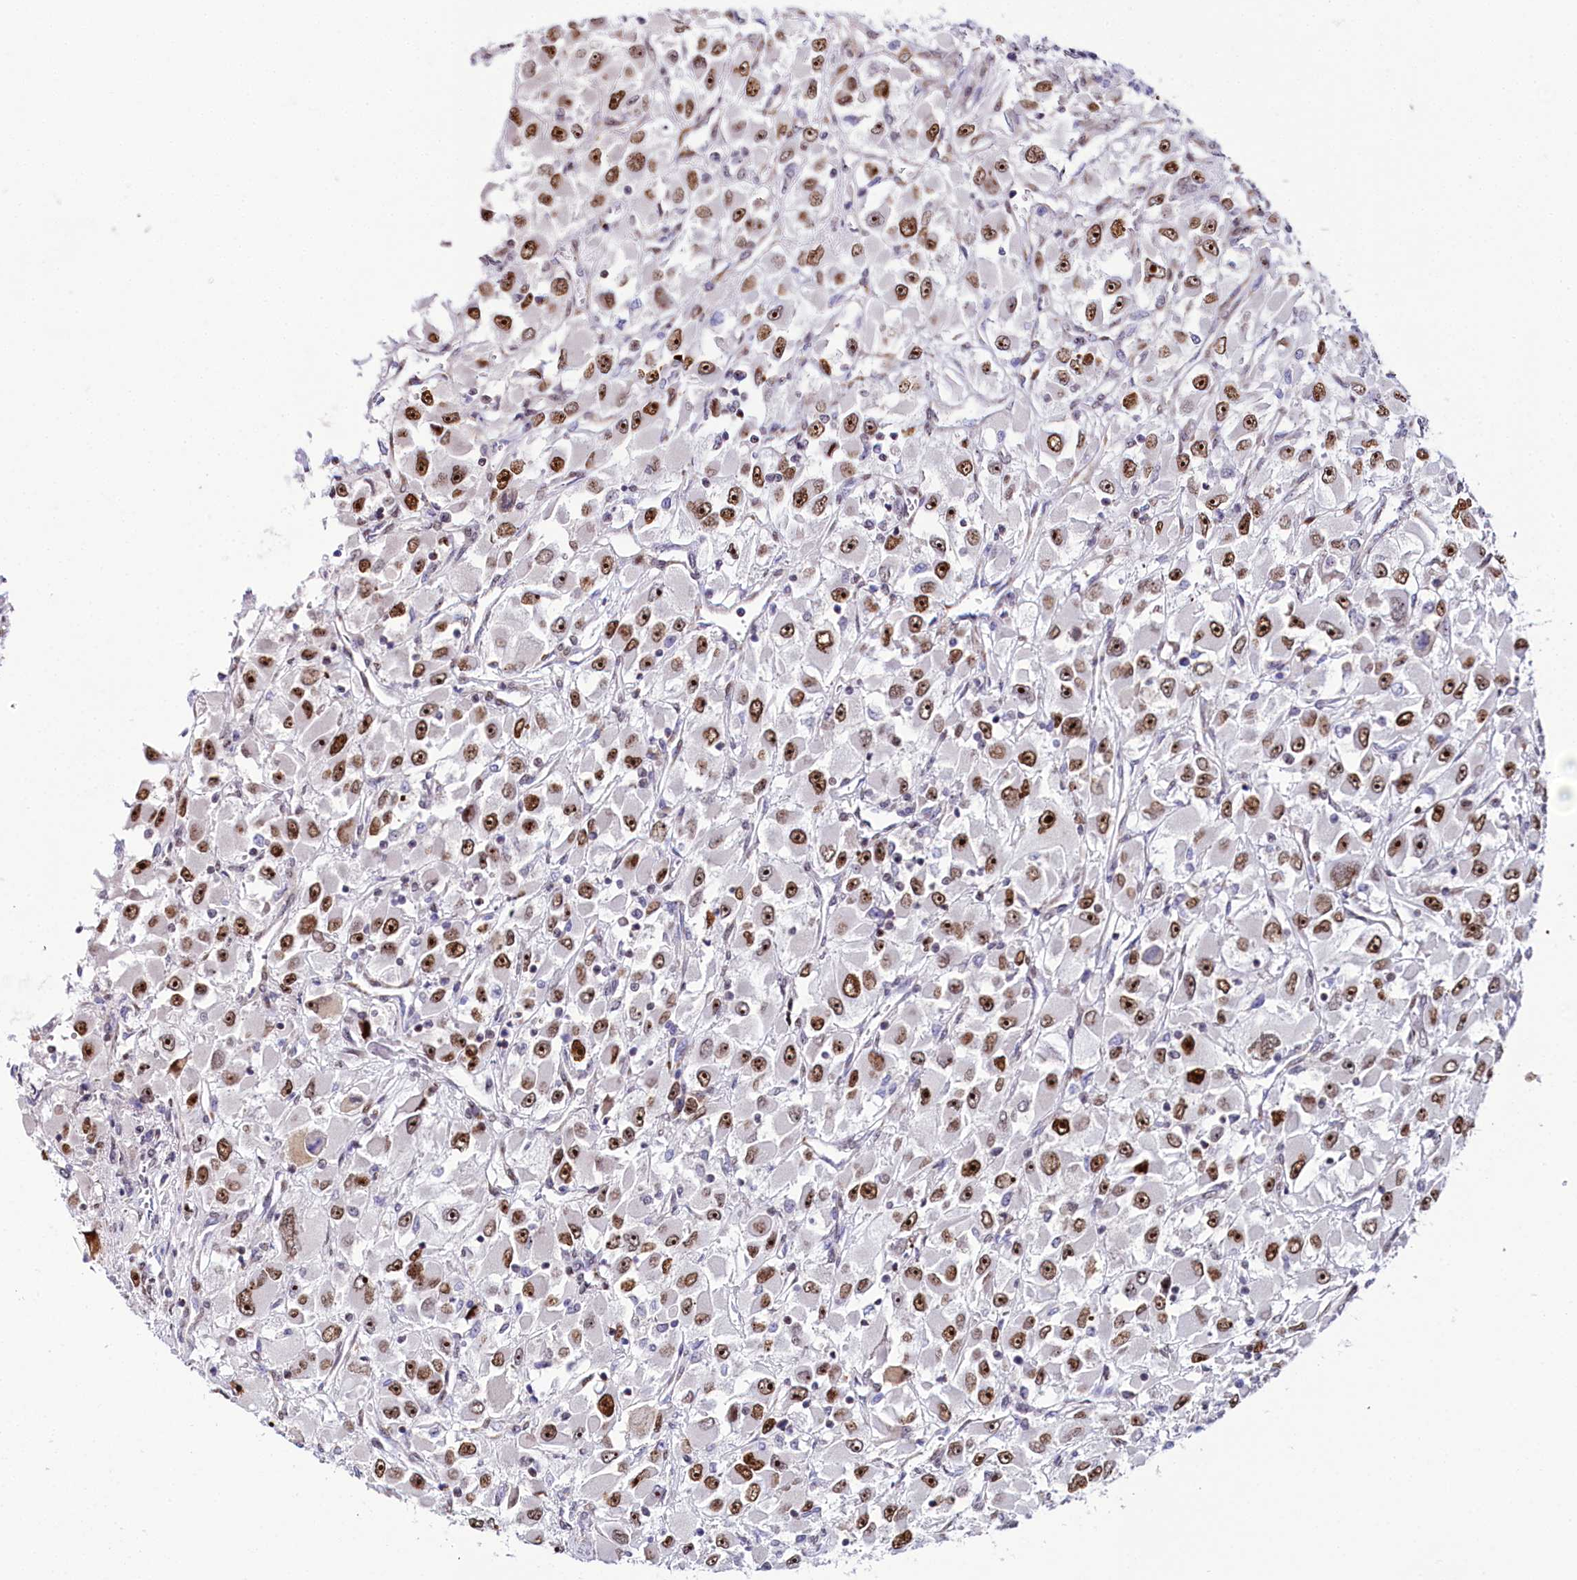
{"staining": {"intensity": "strong", "quantity": ">75%", "location": "nuclear"}, "tissue": "renal cancer", "cell_type": "Tumor cells", "image_type": "cancer", "snomed": [{"axis": "morphology", "description": "Adenocarcinoma, NOS"}, {"axis": "topography", "description": "Kidney"}], "caption": "High-magnification brightfield microscopy of renal adenocarcinoma stained with DAB (brown) and counterstained with hematoxylin (blue). tumor cells exhibit strong nuclear staining is present in about>75% of cells.", "gene": "TCOF1", "patient": {"sex": "female", "age": 52}}